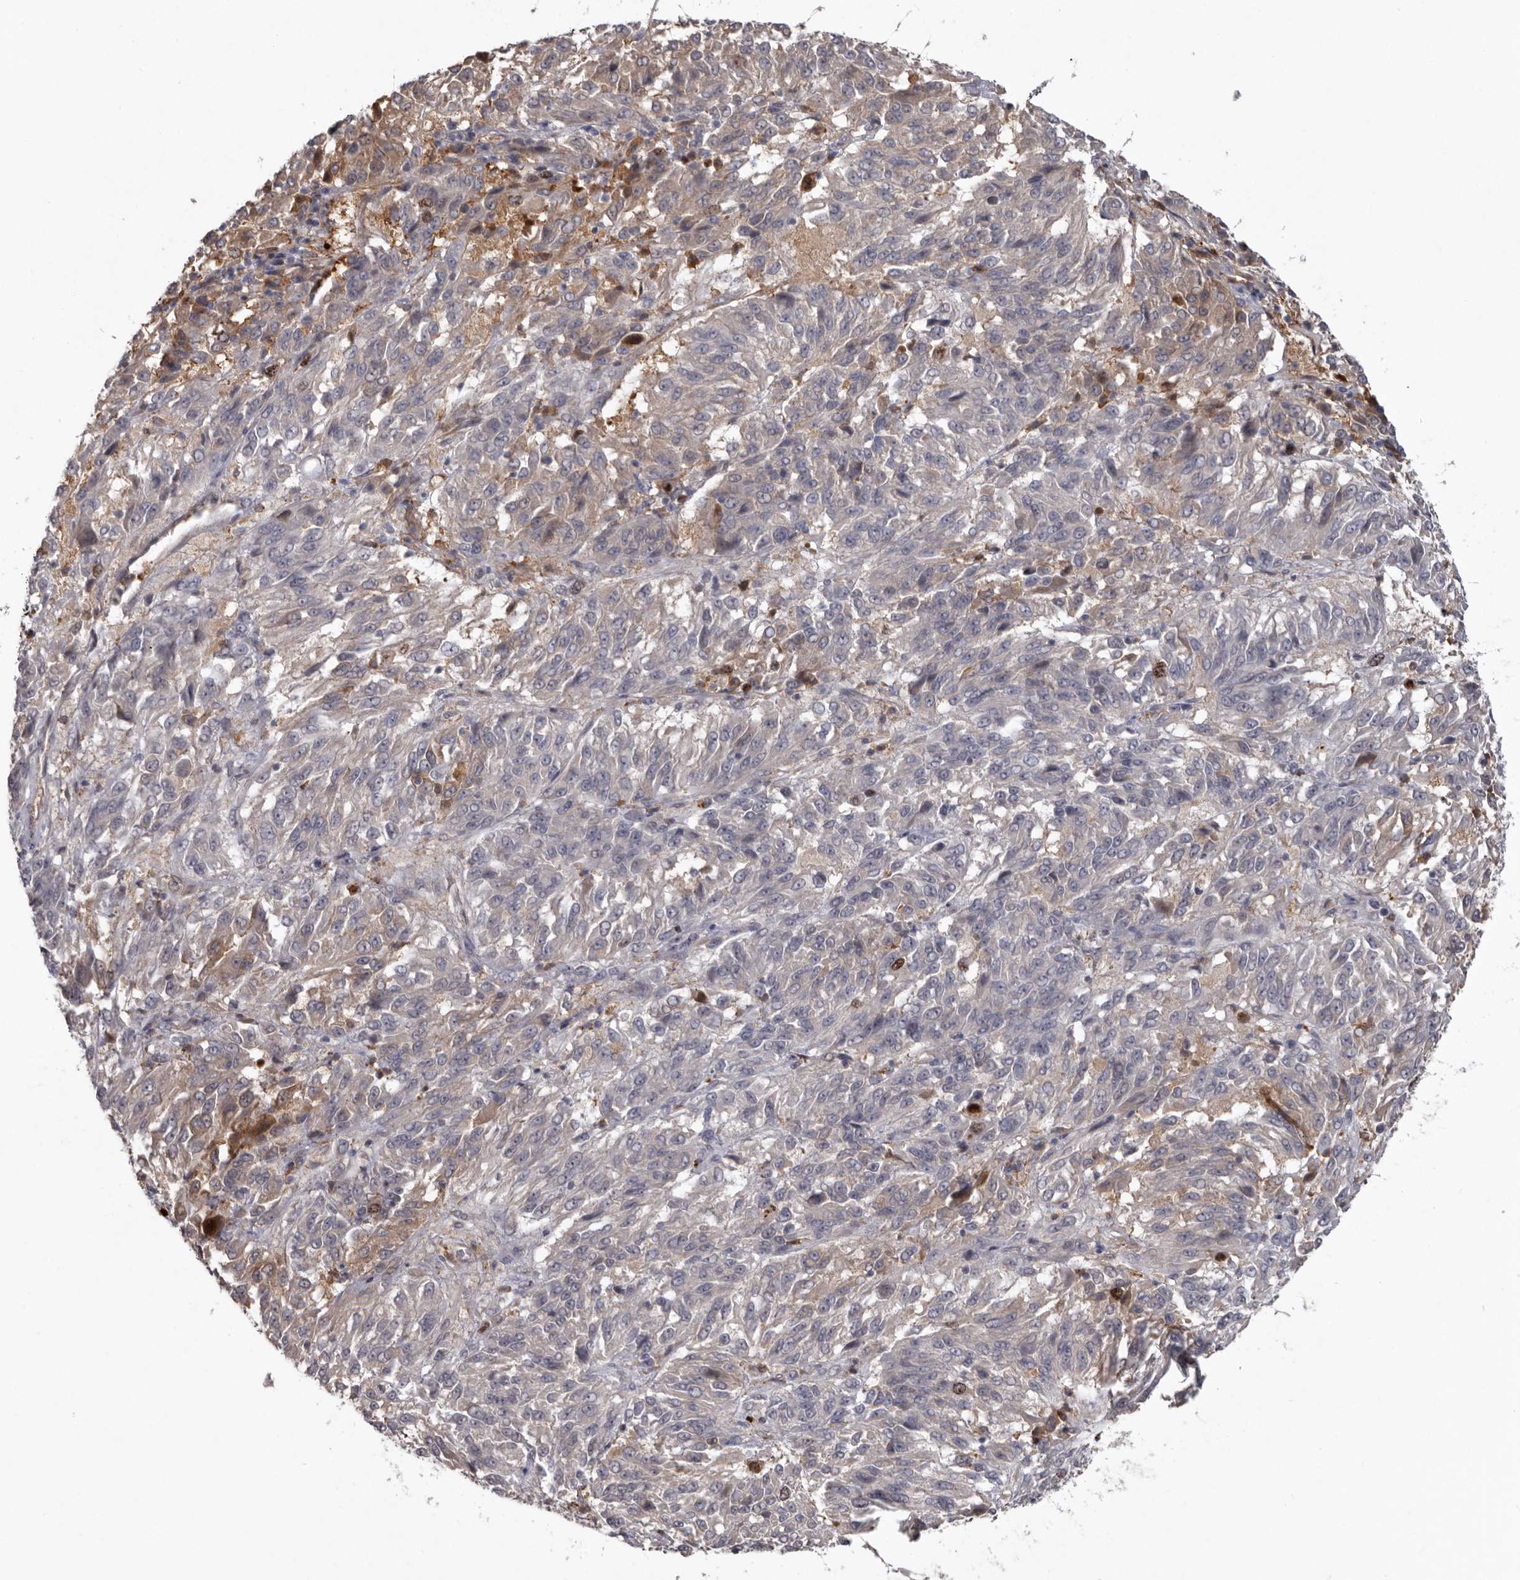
{"staining": {"intensity": "negative", "quantity": "none", "location": "none"}, "tissue": "melanoma", "cell_type": "Tumor cells", "image_type": "cancer", "snomed": [{"axis": "morphology", "description": "Malignant melanoma, Metastatic site"}, {"axis": "topography", "description": "Lung"}], "caption": "Protein analysis of melanoma exhibits no significant expression in tumor cells.", "gene": "CDCA8", "patient": {"sex": "male", "age": 64}}